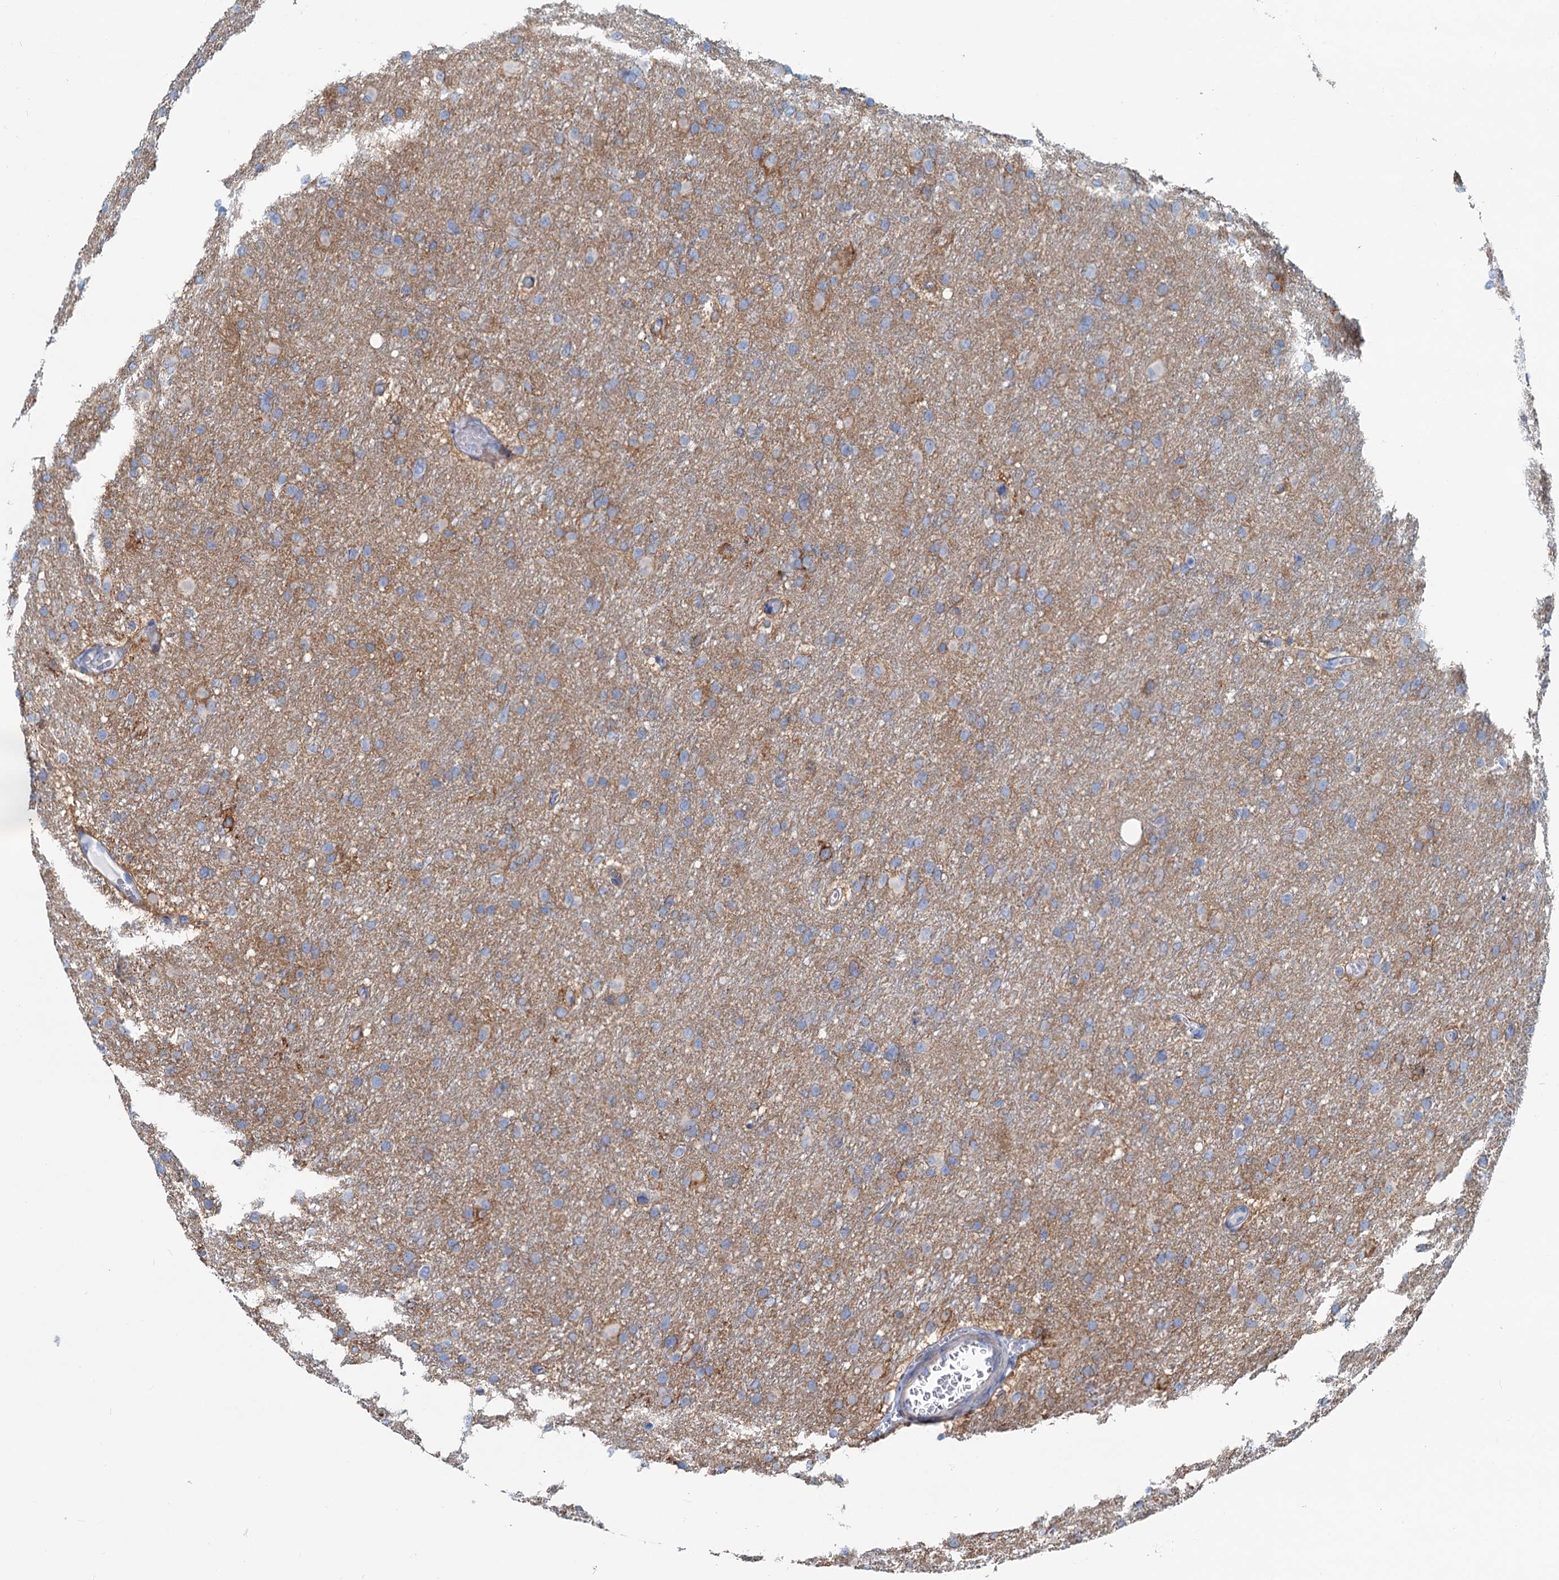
{"staining": {"intensity": "negative", "quantity": "none", "location": "none"}, "tissue": "glioma", "cell_type": "Tumor cells", "image_type": "cancer", "snomed": [{"axis": "morphology", "description": "Glioma, malignant, High grade"}, {"axis": "topography", "description": "Cerebral cortex"}], "caption": "A high-resolution image shows immunohistochemistry staining of glioma, which demonstrates no significant positivity in tumor cells. (Stains: DAB (3,3'-diaminobenzidine) IHC with hematoxylin counter stain, Microscopy: brightfield microscopy at high magnification).", "gene": "SLC1A3", "patient": {"sex": "female", "age": 36}}